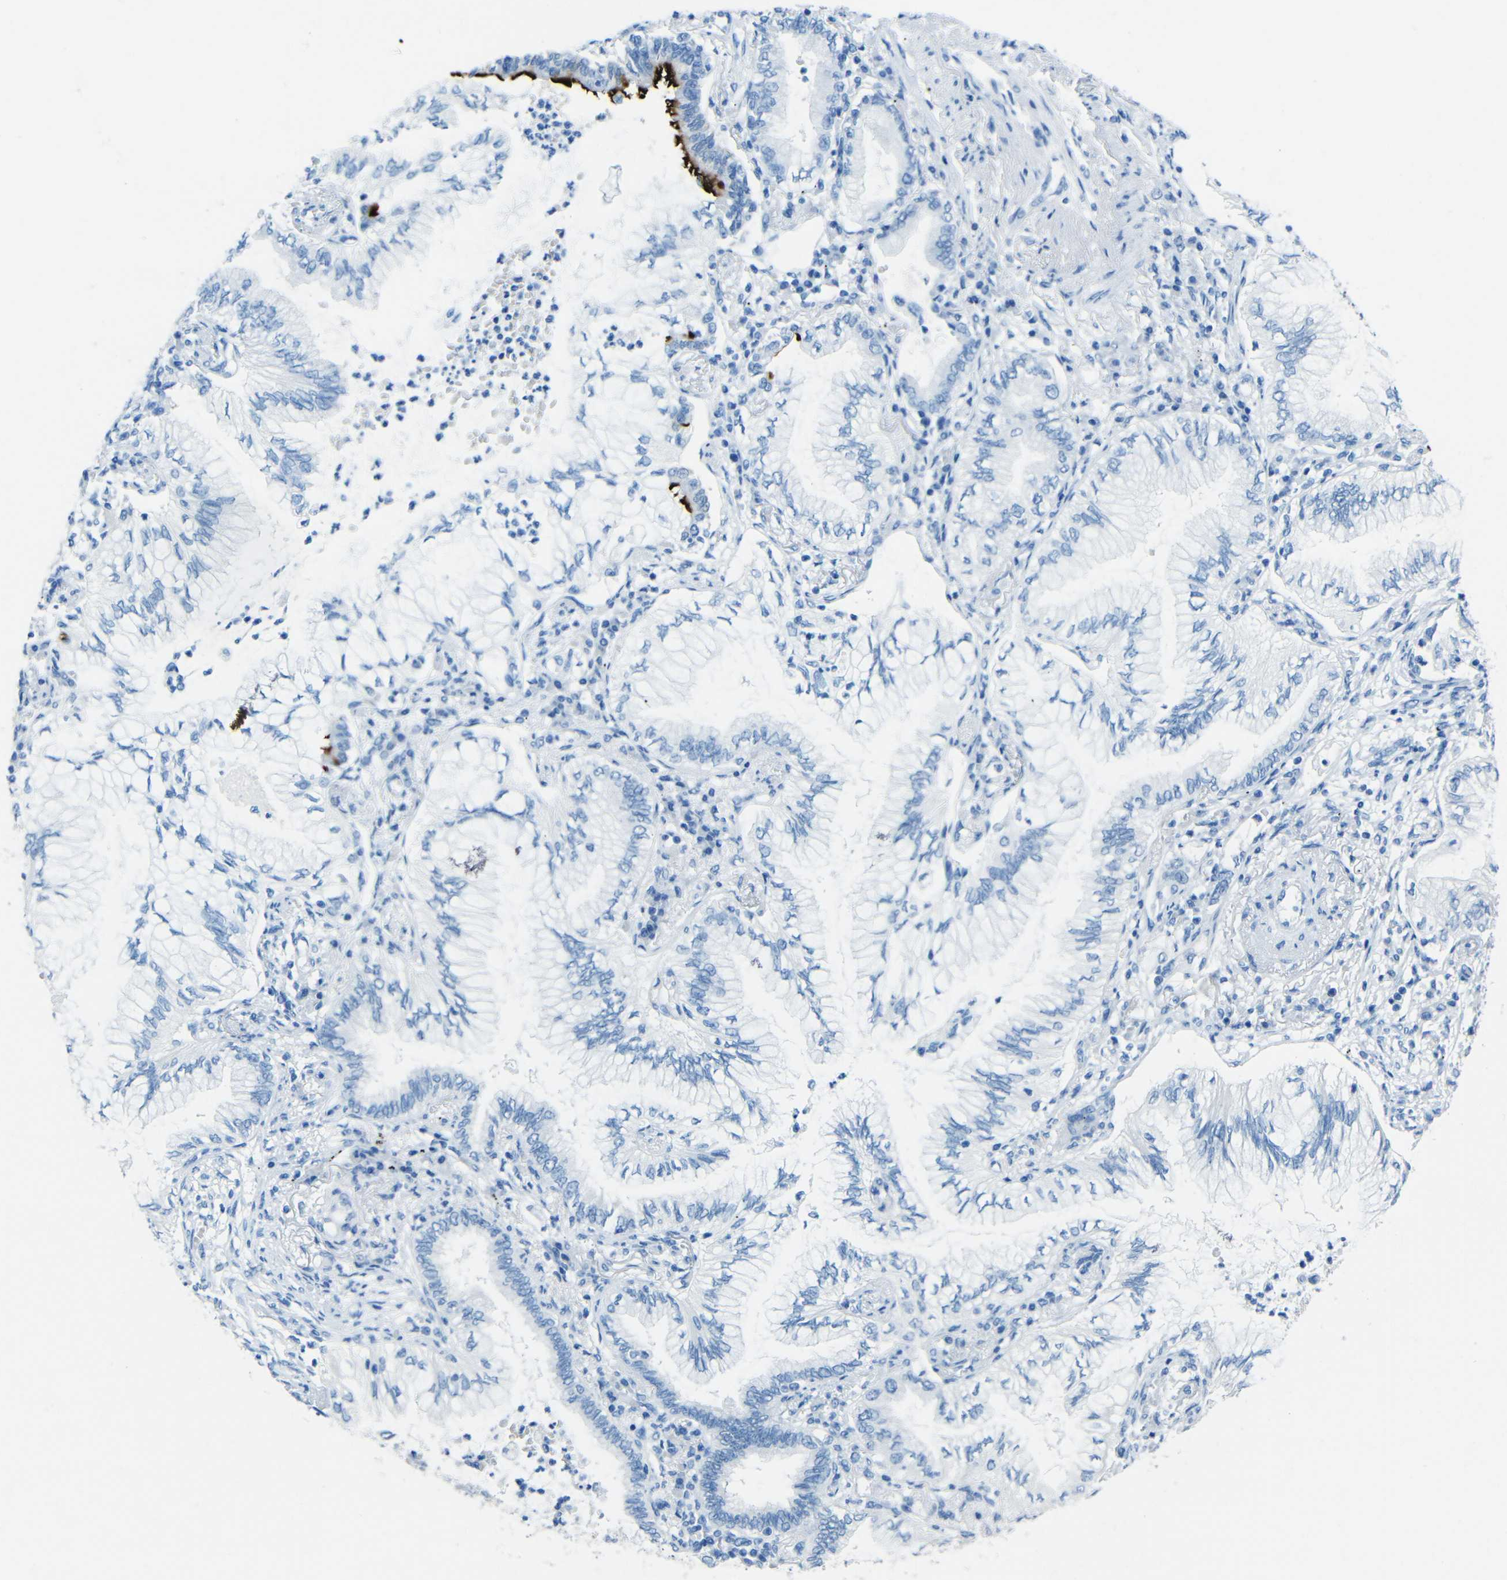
{"staining": {"intensity": "strong", "quantity": "<25%", "location": "cytoplasmic/membranous"}, "tissue": "lung cancer", "cell_type": "Tumor cells", "image_type": "cancer", "snomed": [{"axis": "morphology", "description": "Normal tissue, NOS"}, {"axis": "morphology", "description": "Adenocarcinoma, NOS"}, {"axis": "topography", "description": "Bronchus"}, {"axis": "topography", "description": "Lung"}], "caption": "IHC (DAB (3,3'-diaminobenzidine)) staining of lung cancer displays strong cytoplasmic/membranous protein expression in about <25% of tumor cells.", "gene": "TUBB4B", "patient": {"sex": "female", "age": 70}}